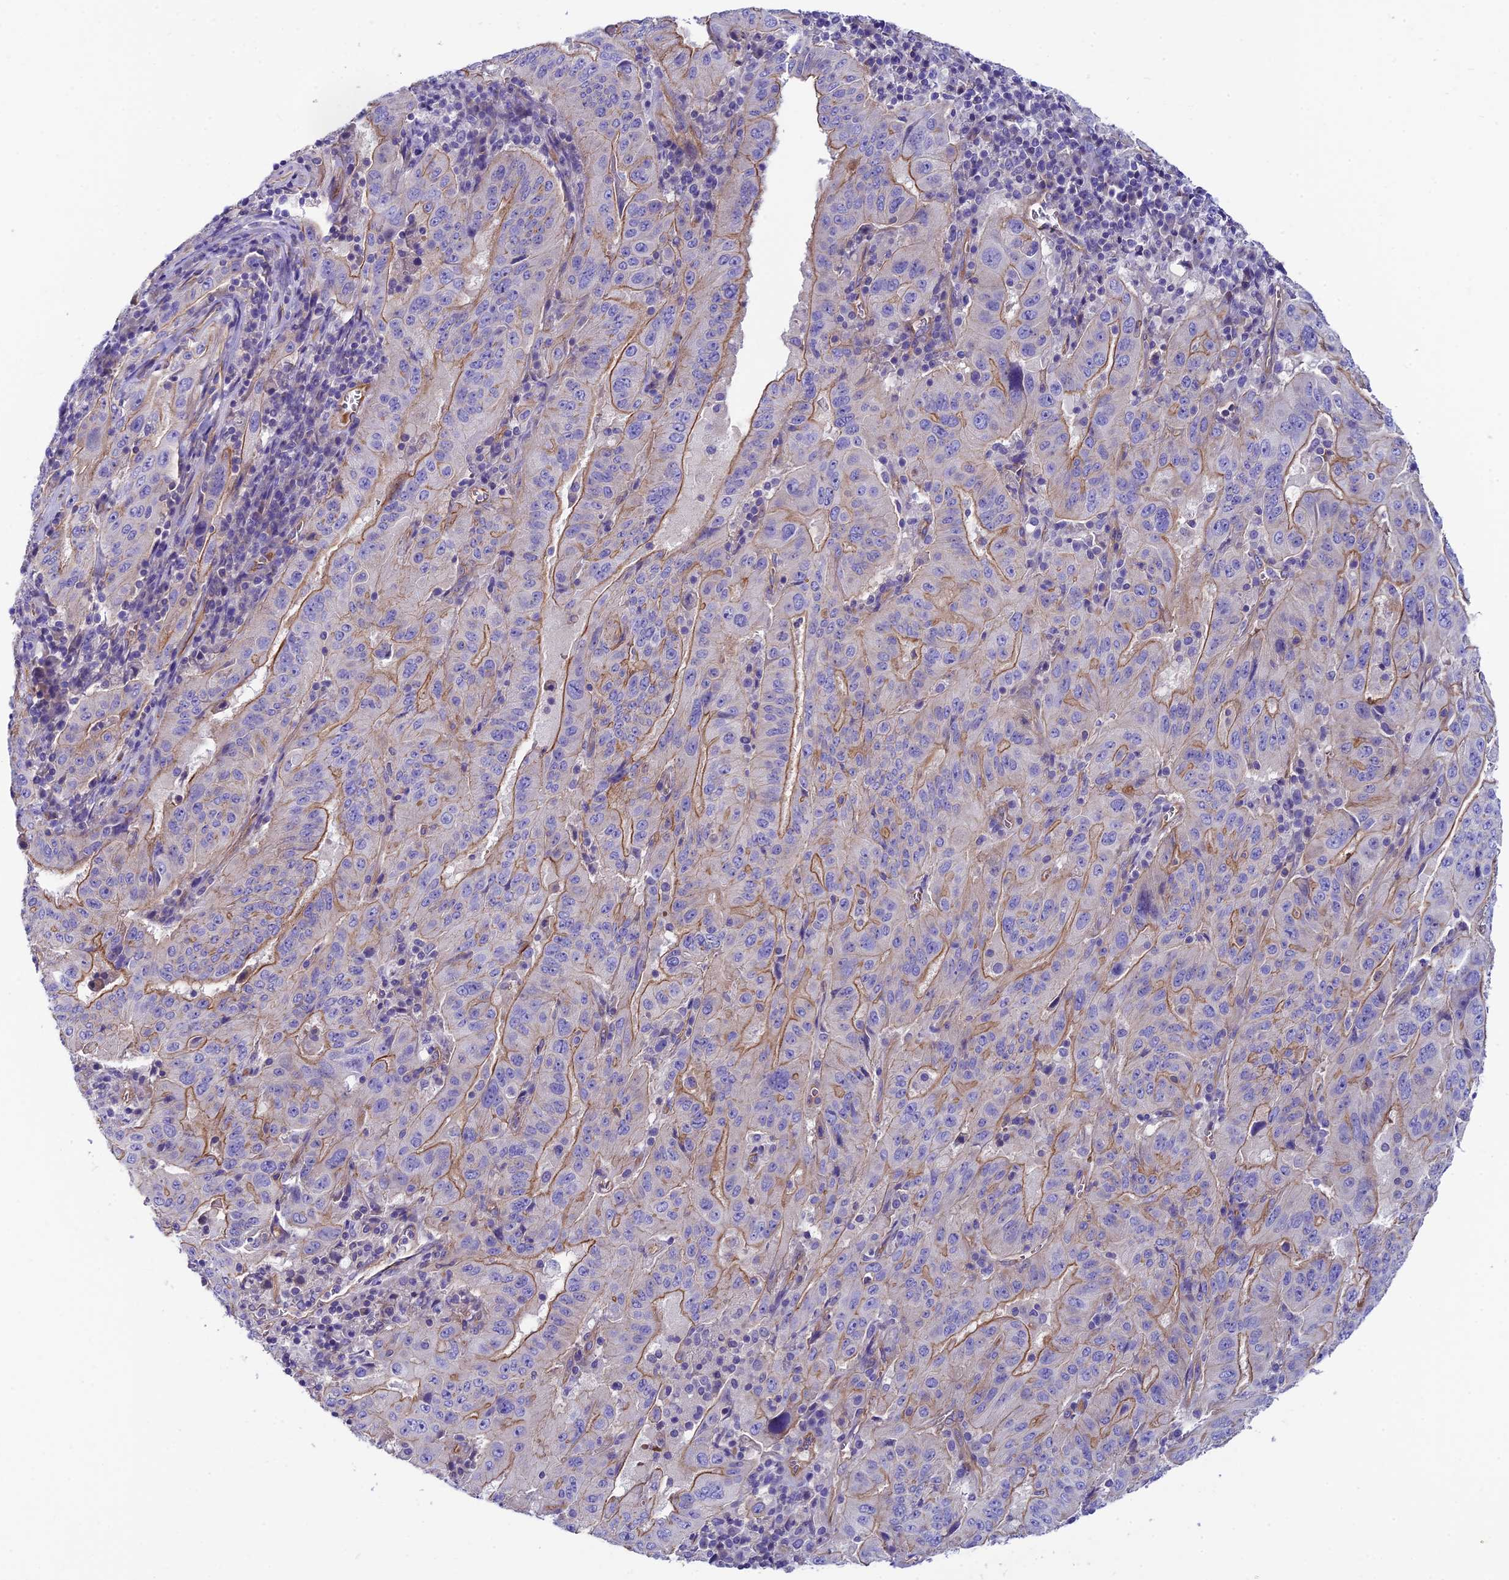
{"staining": {"intensity": "moderate", "quantity": "<25%", "location": "cytoplasmic/membranous"}, "tissue": "pancreatic cancer", "cell_type": "Tumor cells", "image_type": "cancer", "snomed": [{"axis": "morphology", "description": "Adenocarcinoma, NOS"}, {"axis": "topography", "description": "Pancreas"}], "caption": "Moderate cytoplasmic/membranous staining for a protein is present in approximately <25% of tumor cells of adenocarcinoma (pancreatic) using immunohistochemistry (IHC).", "gene": "PPFIA3", "patient": {"sex": "male", "age": 63}}